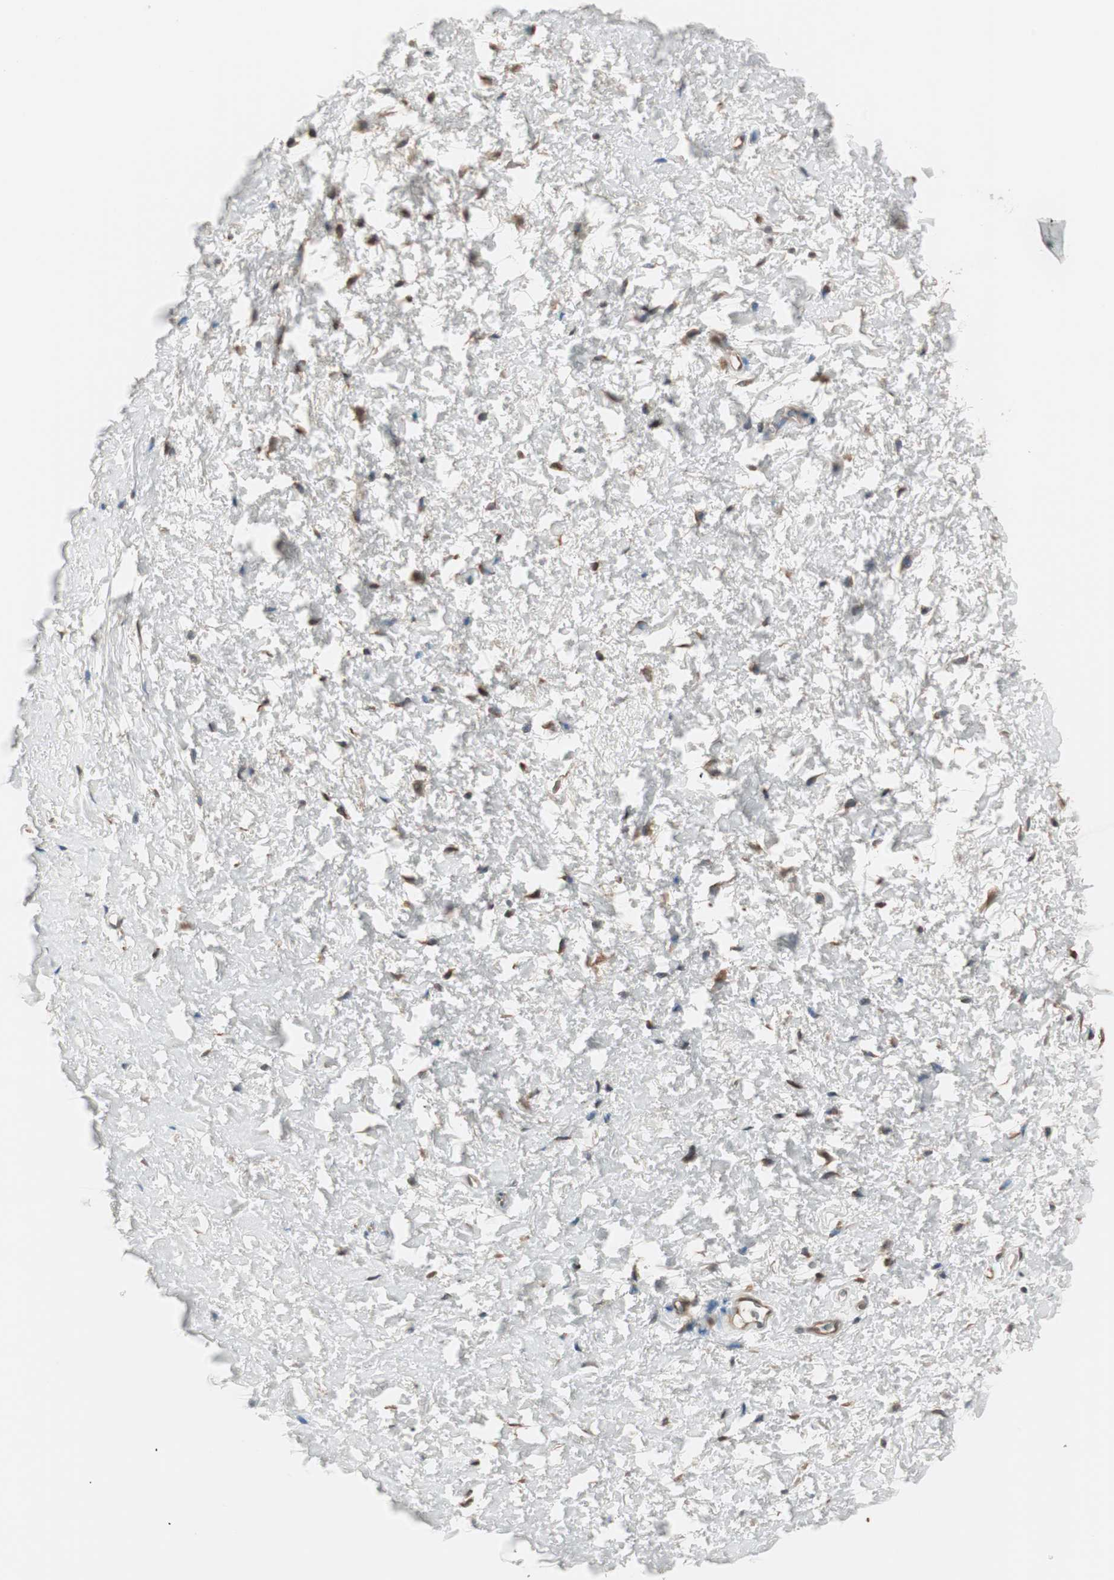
{"staining": {"intensity": "negative", "quantity": "none", "location": "none"}, "tissue": "adipose tissue", "cell_type": "Adipocytes", "image_type": "normal", "snomed": [{"axis": "morphology", "description": "Normal tissue, NOS"}, {"axis": "topography", "description": "Soft tissue"}, {"axis": "topography", "description": "Peripheral nerve tissue"}], "caption": "Immunohistochemical staining of unremarkable adipose tissue demonstrates no significant positivity in adipocytes.", "gene": "FBXO5", "patient": {"sex": "female", "age": 71}}